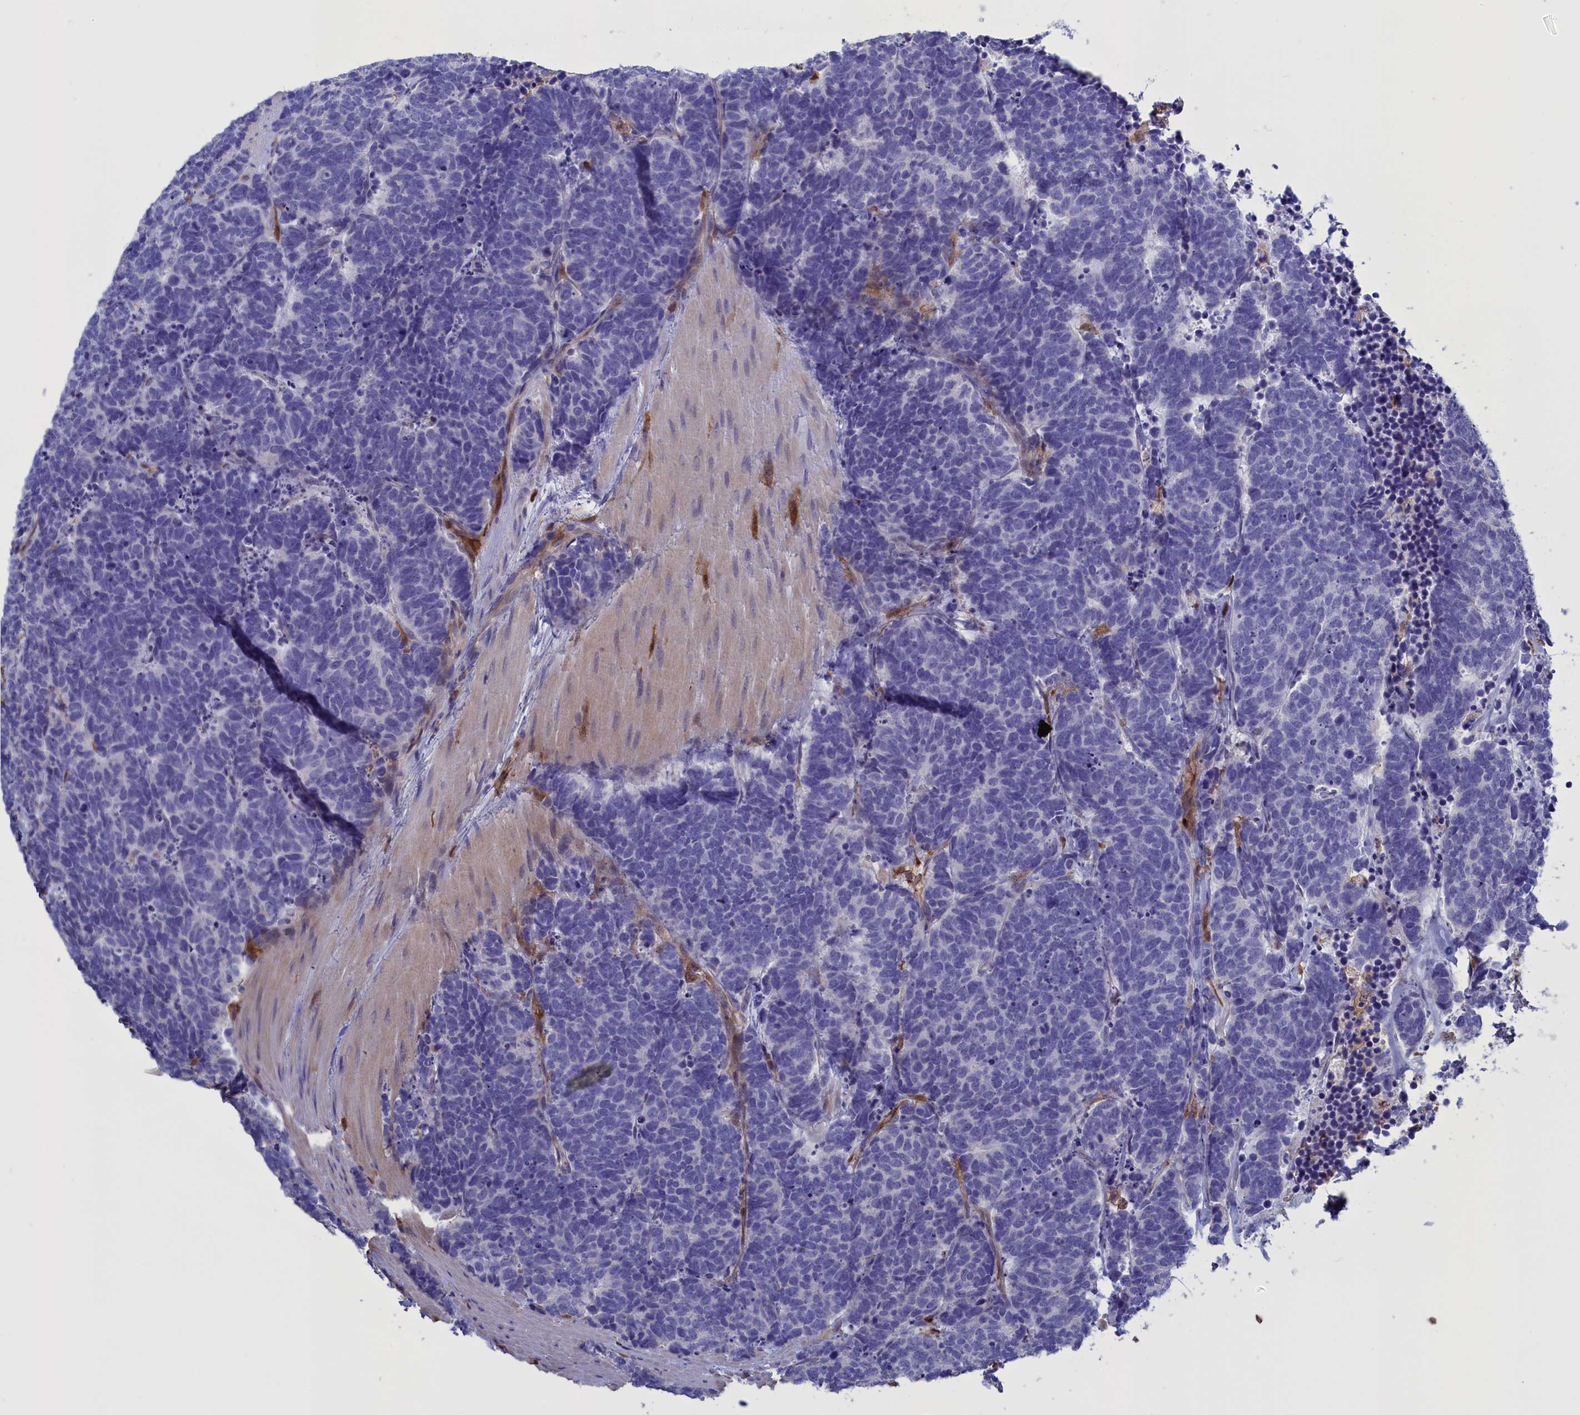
{"staining": {"intensity": "negative", "quantity": "none", "location": "none"}, "tissue": "carcinoid", "cell_type": "Tumor cells", "image_type": "cancer", "snomed": [{"axis": "morphology", "description": "Carcinoma, NOS"}, {"axis": "morphology", "description": "Carcinoid, malignant, NOS"}, {"axis": "topography", "description": "Urinary bladder"}], "caption": "High power microscopy micrograph of an immunohistochemistry (IHC) histopathology image of malignant carcinoid, revealing no significant positivity in tumor cells. (Stains: DAB (3,3'-diaminobenzidine) IHC with hematoxylin counter stain, Microscopy: brightfield microscopy at high magnification).", "gene": "ARHGAP18", "patient": {"sex": "male", "age": 57}}